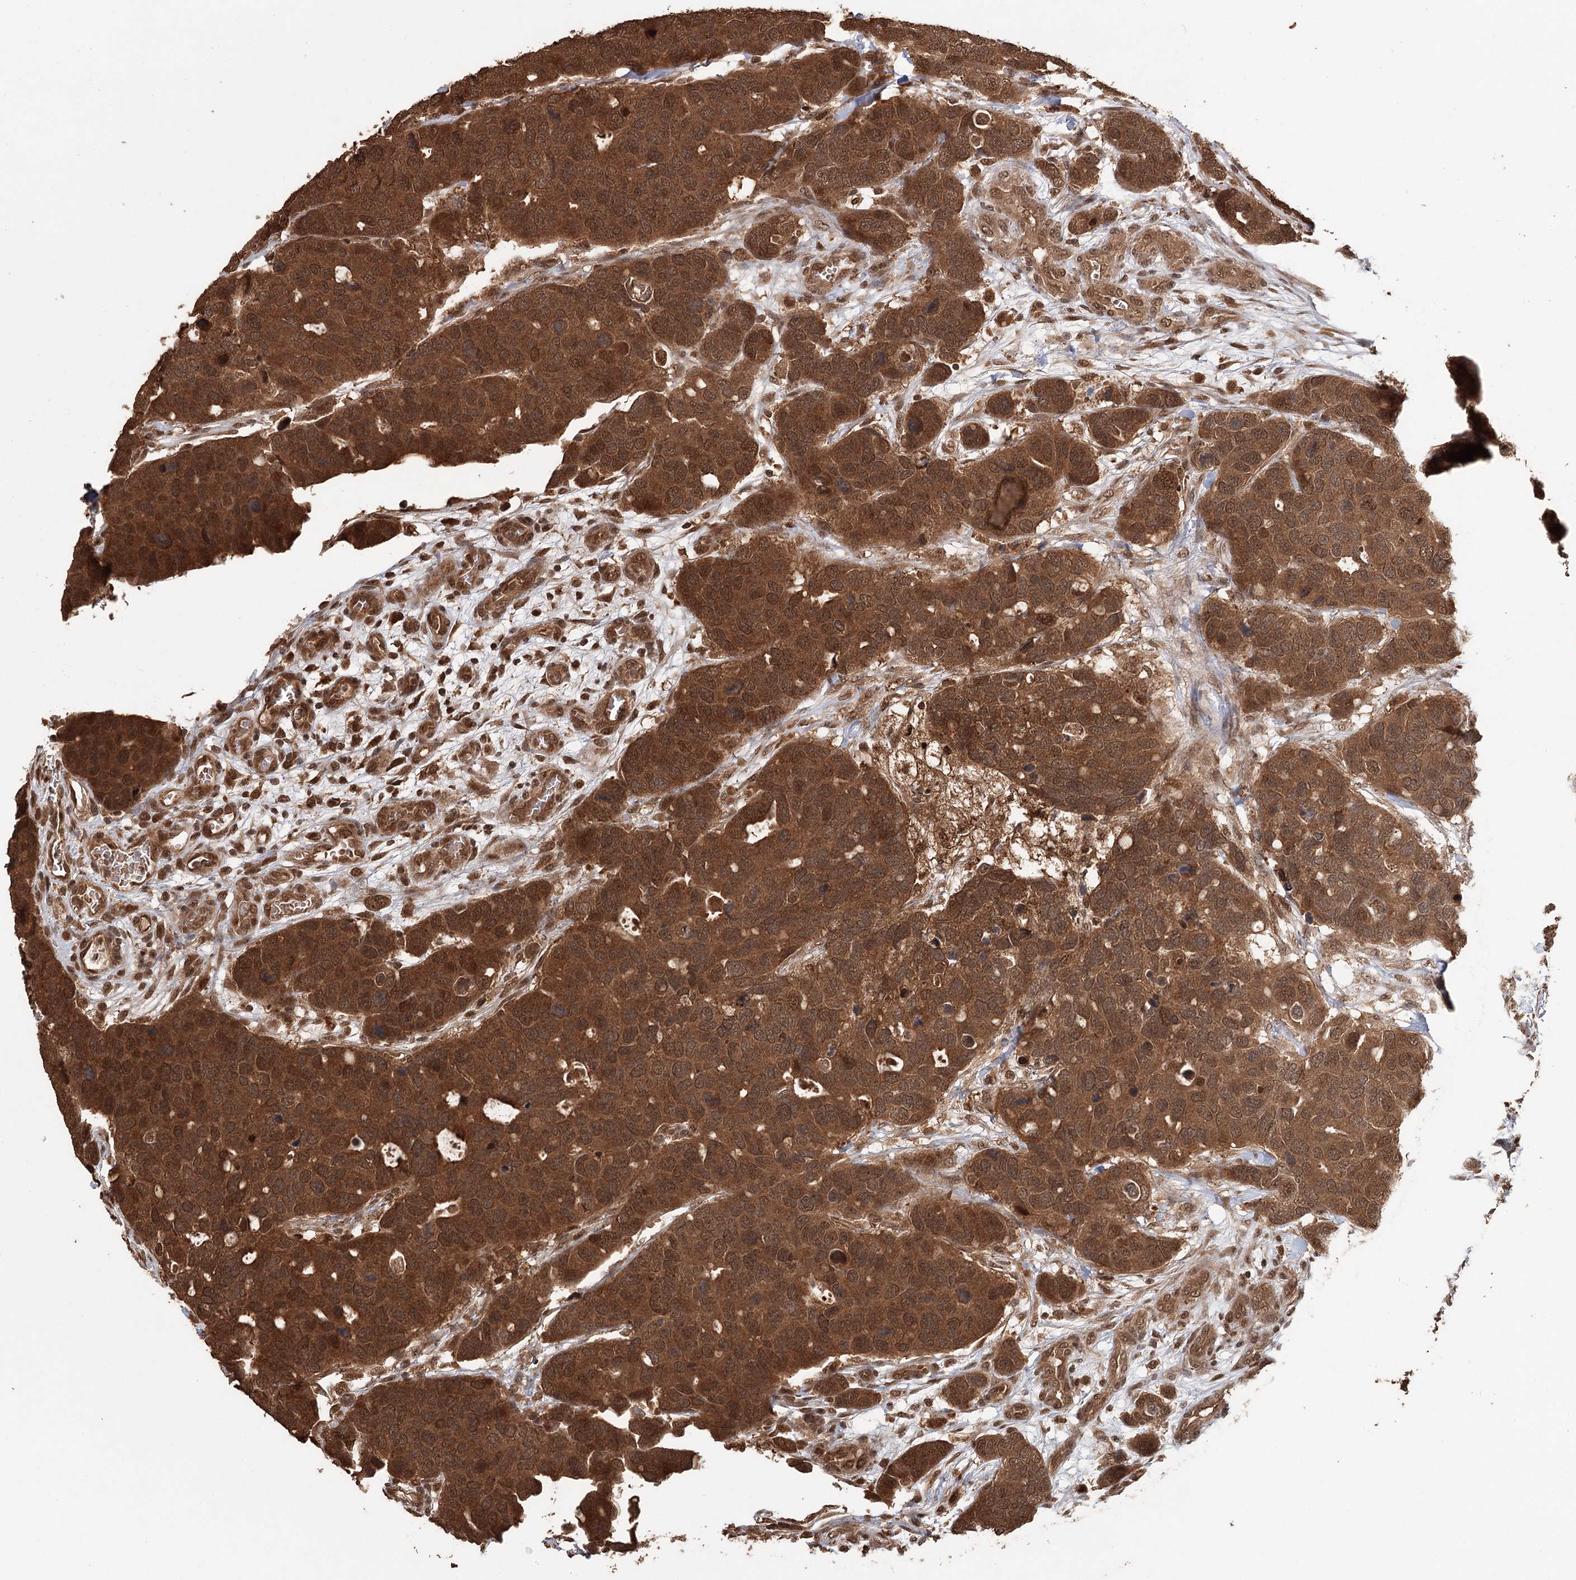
{"staining": {"intensity": "strong", "quantity": ">75%", "location": "cytoplasmic/membranous,nuclear"}, "tissue": "breast cancer", "cell_type": "Tumor cells", "image_type": "cancer", "snomed": [{"axis": "morphology", "description": "Duct carcinoma"}, {"axis": "topography", "description": "Breast"}], "caption": "Breast intraductal carcinoma stained with immunohistochemistry demonstrates strong cytoplasmic/membranous and nuclear expression in about >75% of tumor cells.", "gene": "N6AMT1", "patient": {"sex": "female", "age": 83}}